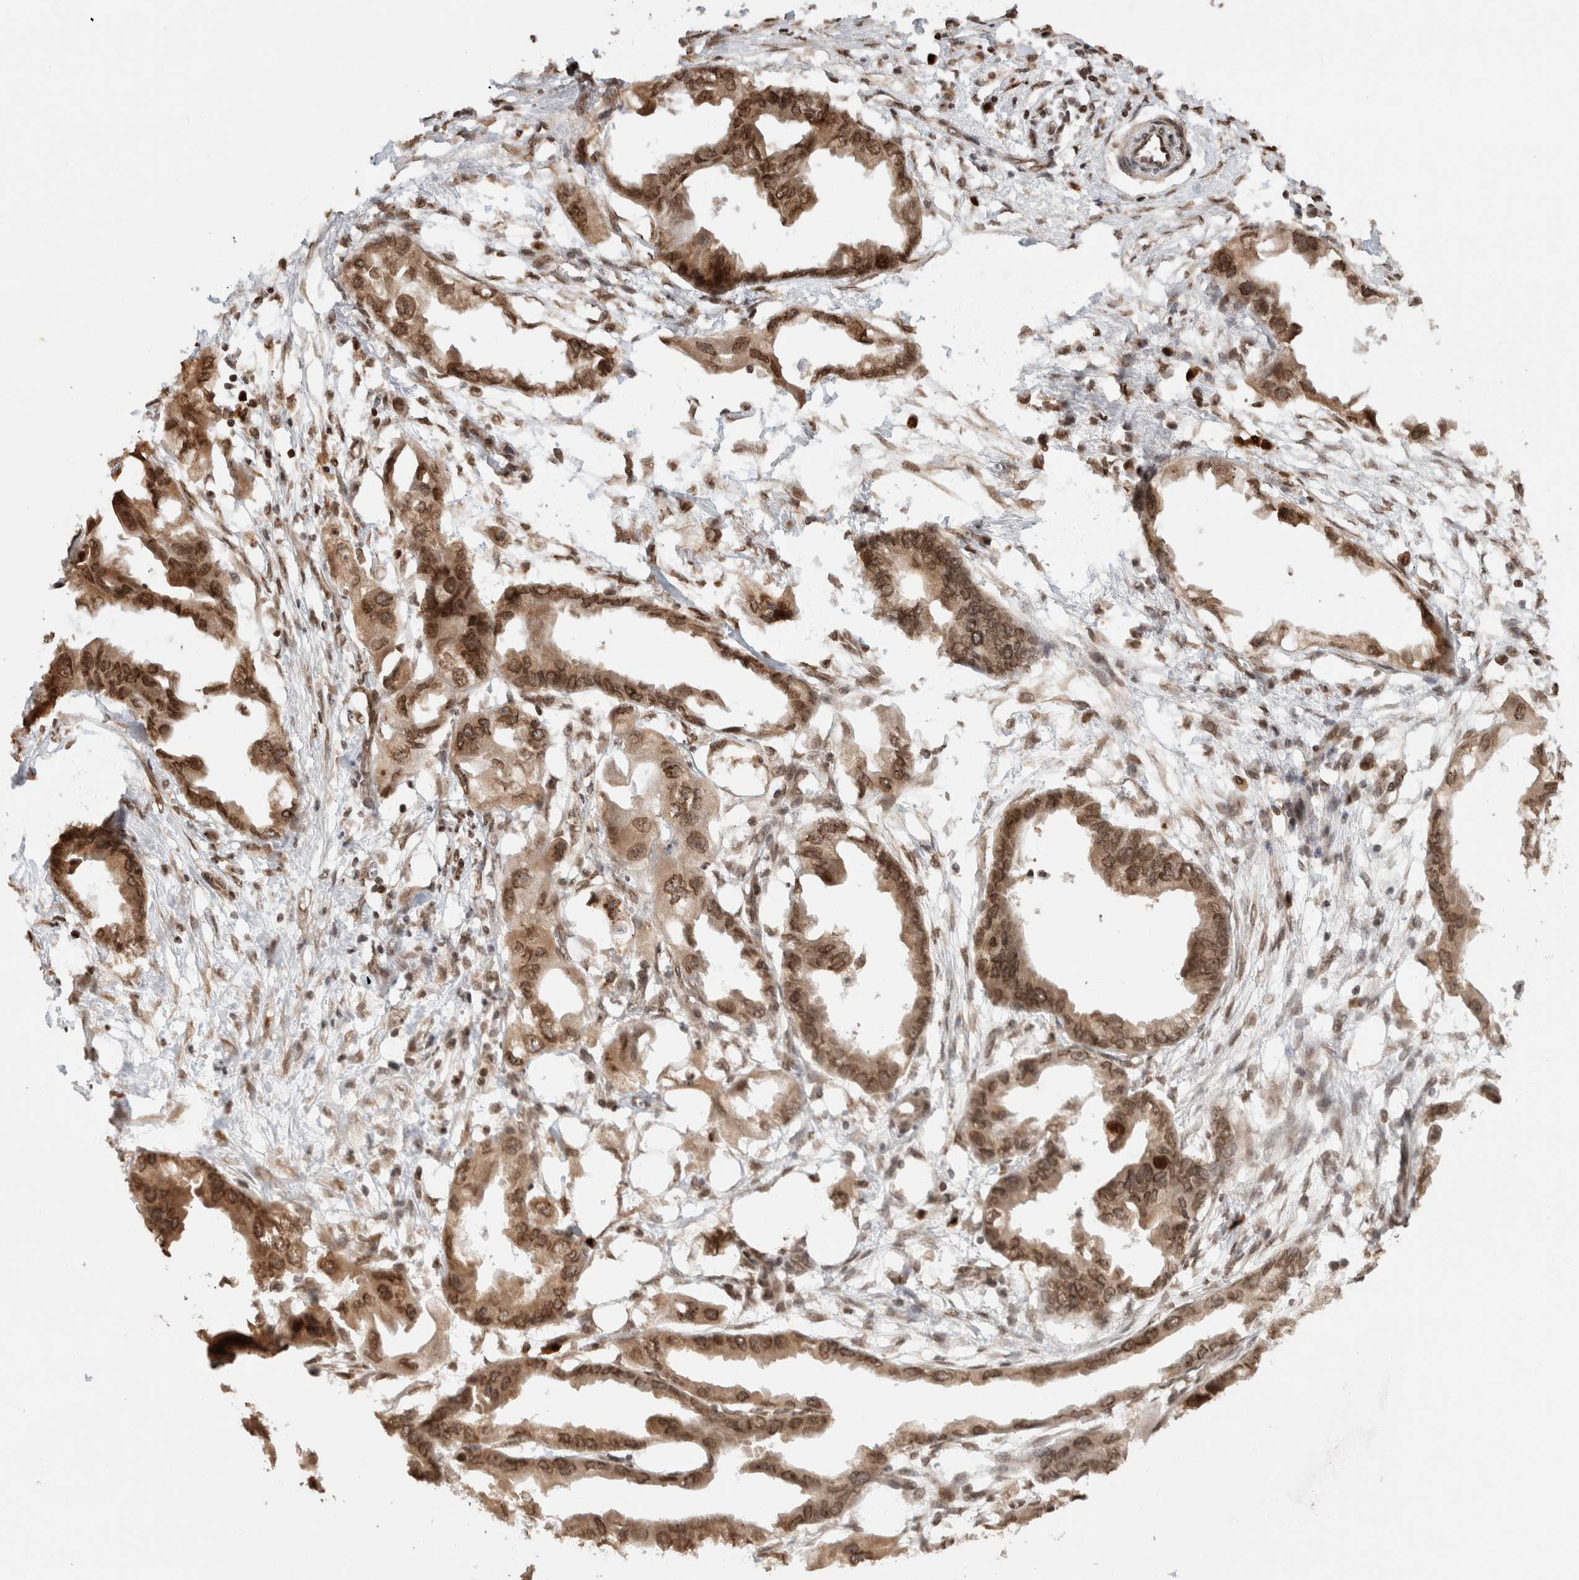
{"staining": {"intensity": "strong", "quantity": ">75%", "location": "cytoplasmic/membranous,nuclear"}, "tissue": "endometrial cancer", "cell_type": "Tumor cells", "image_type": "cancer", "snomed": [{"axis": "morphology", "description": "Adenocarcinoma, NOS"}, {"axis": "morphology", "description": "Adenocarcinoma, metastatic, NOS"}, {"axis": "topography", "description": "Adipose tissue"}, {"axis": "topography", "description": "Endometrium"}], "caption": "This is an image of immunohistochemistry (IHC) staining of metastatic adenocarcinoma (endometrial), which shows strong expression in the cytoplasmic/membranous and nuclear of tumor cells.", "gene": "TPR", "patient": {"sex": "female", "age": 67}}